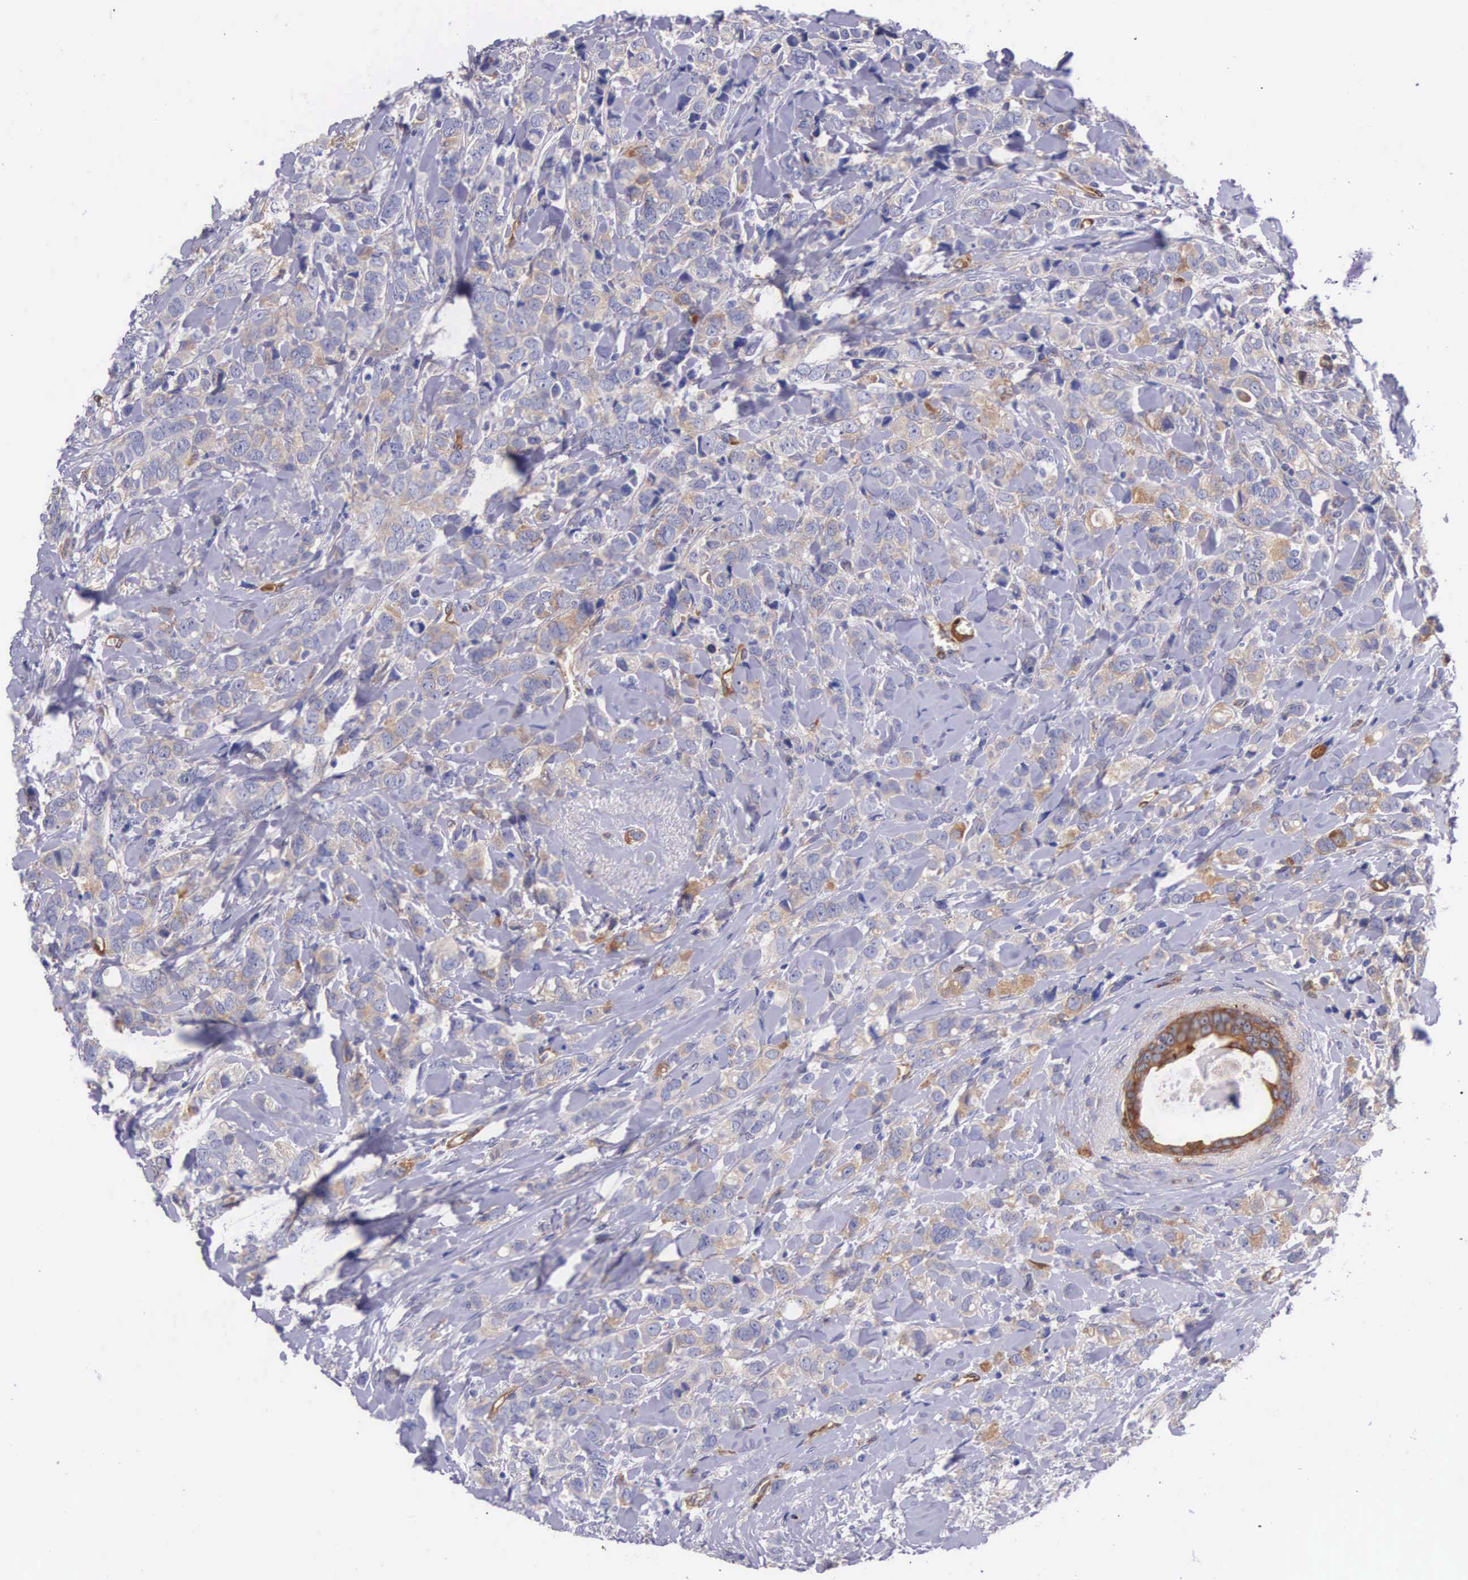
{"staining": {"intensity": "moderate", "quantity": ">75%", "location": "cytoplasmic/membranous"}, "tissue": "breast cancer", "cell_type": "Tumor cells", "image_type": "cancer", "snomed": [{"axis": "morphology", "description": "Lobular carcinoma"}, {"axis": "topography", "description": "Breast"}], "caption": "Immunohistochemical staining of human breast cancer demonstrates medium levels of moderate cytoplasmic/membranous protein expression in about >75% of tumor cells.", "gene": "BCAR1", "patient": {"sex": "female", "age": 57}}